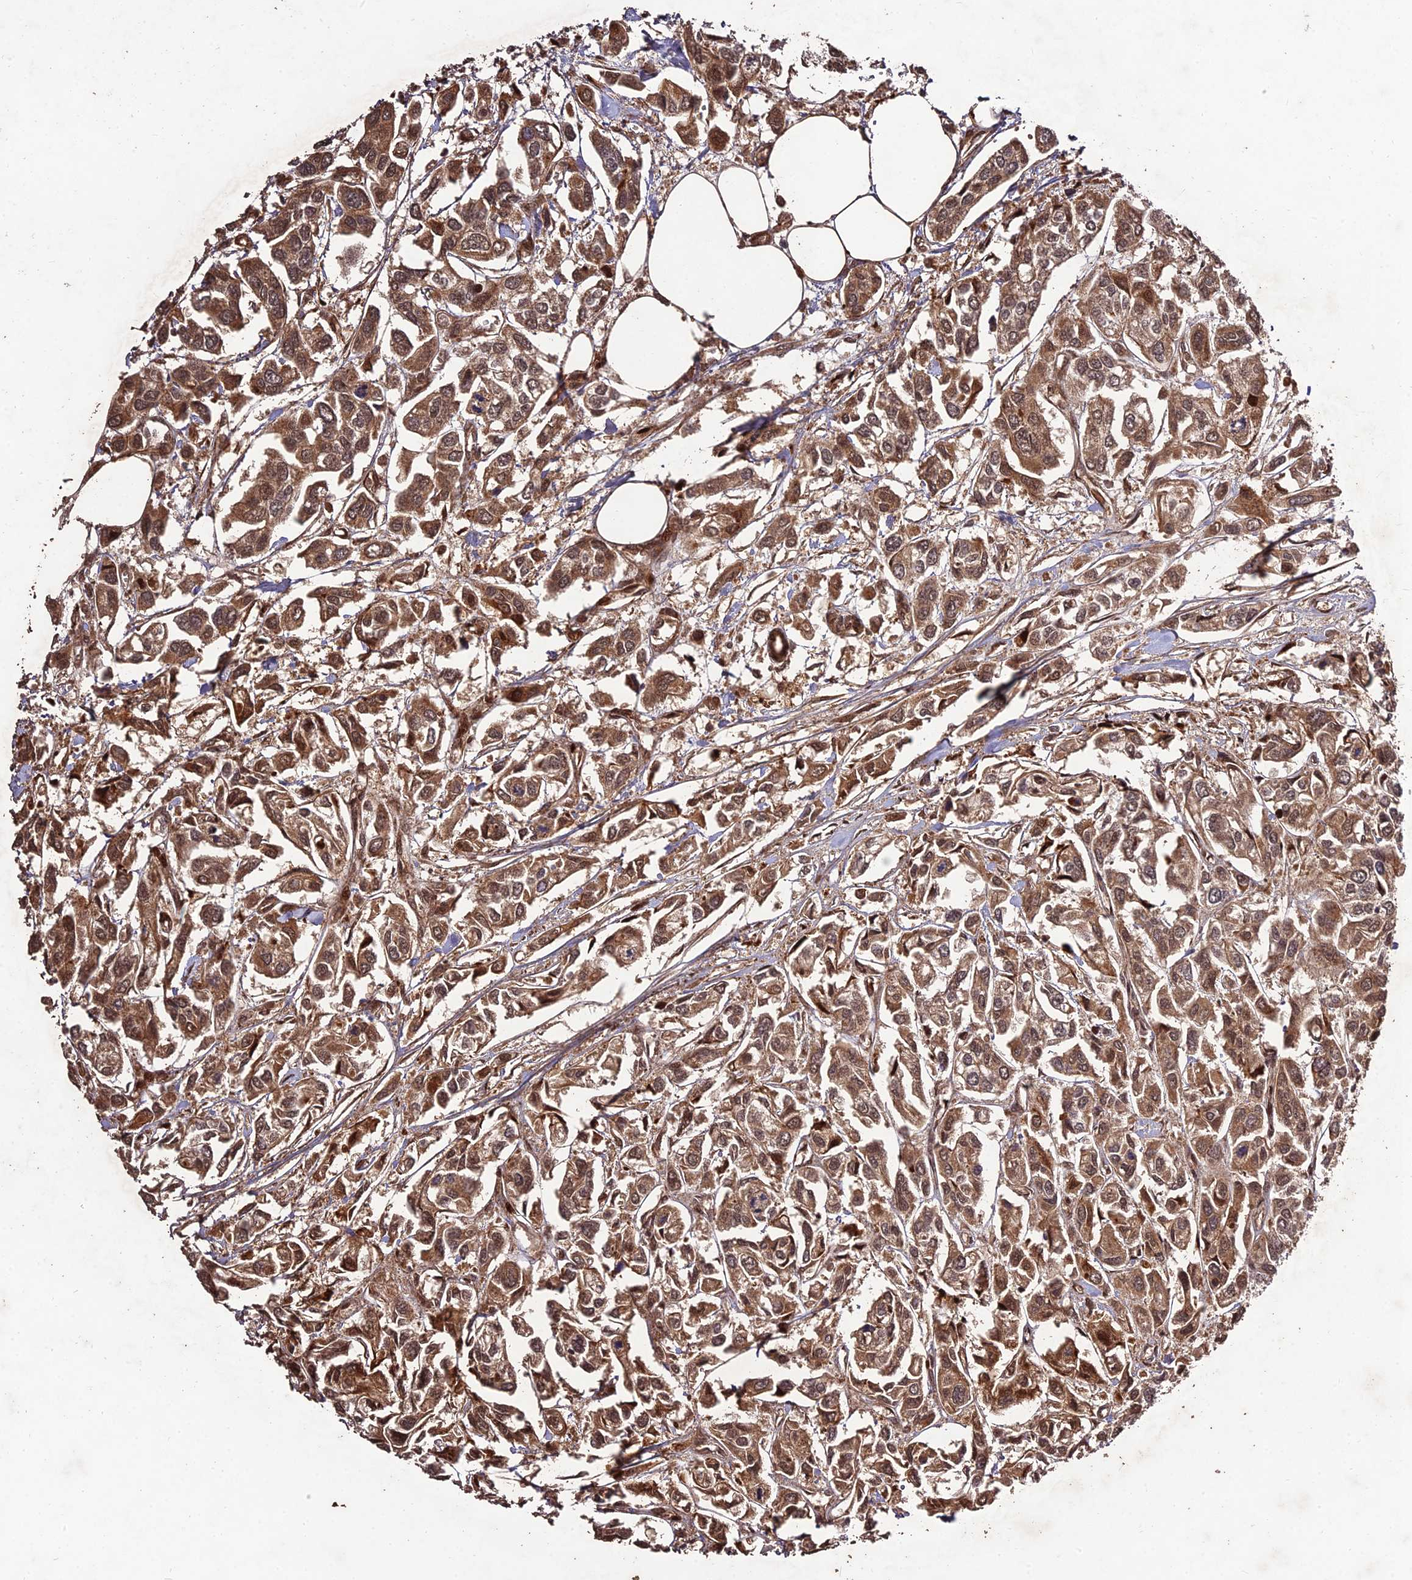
{"staining": {"intensity": "moderate", "quantity": ">75%", "location": "cytoplasmic/membranous,nuclear"}, "tissue": "urothelial cancer", "cell_type": "Tumor cells", "image_type": "cancer", "snomed": [{"axis": "morphology", "description": "Urothelial carcinoma, High grade"}, {"axis": "topography", "description": "Urinary bladder"}], "caption": "Urothelial cancer stained with immunohistochemistry reveals moderate cytoplasmic/membranous and nuclear expression in about >75% of tumor cells. The protein of interest is shown in brown color, while the nuclei are stained blue.", "gene": "MKKS", "patient": {"sex": "male", "age": 67}}